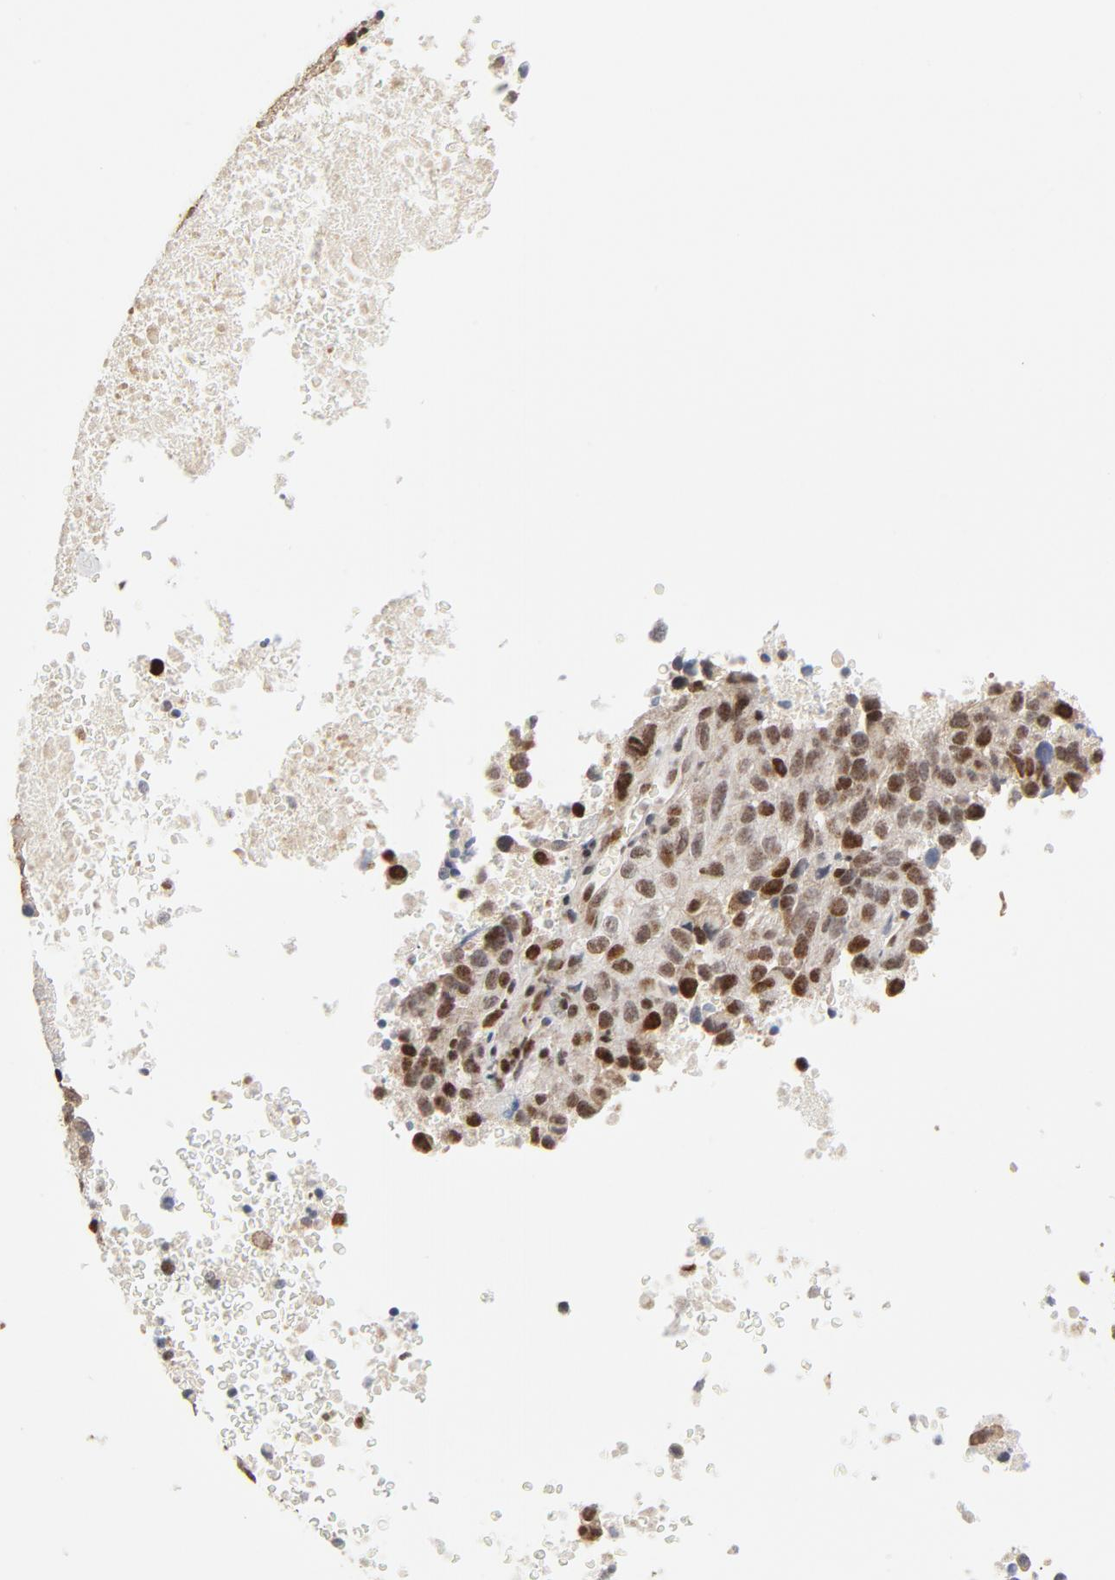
{"staining": {"intensity": "moderate", "quantity": ">75%", "location": "nuclear"}, "tissue": "melanoma", "cell_type": "Tumor cells", "image_type": "cancer", "snomed": [{"axis": "morphology", "description": "Malignant melanoma, Metastatic site"}, {"axis": "topography", "description": "Cerebral cortex"}], "caption": "Protein expression analysis of melanoma exhibits moderate nuclear staining in about >75% of tumor cells.", "gene": "GTF2I", "patient": {"sex": "female", "age": 52}}